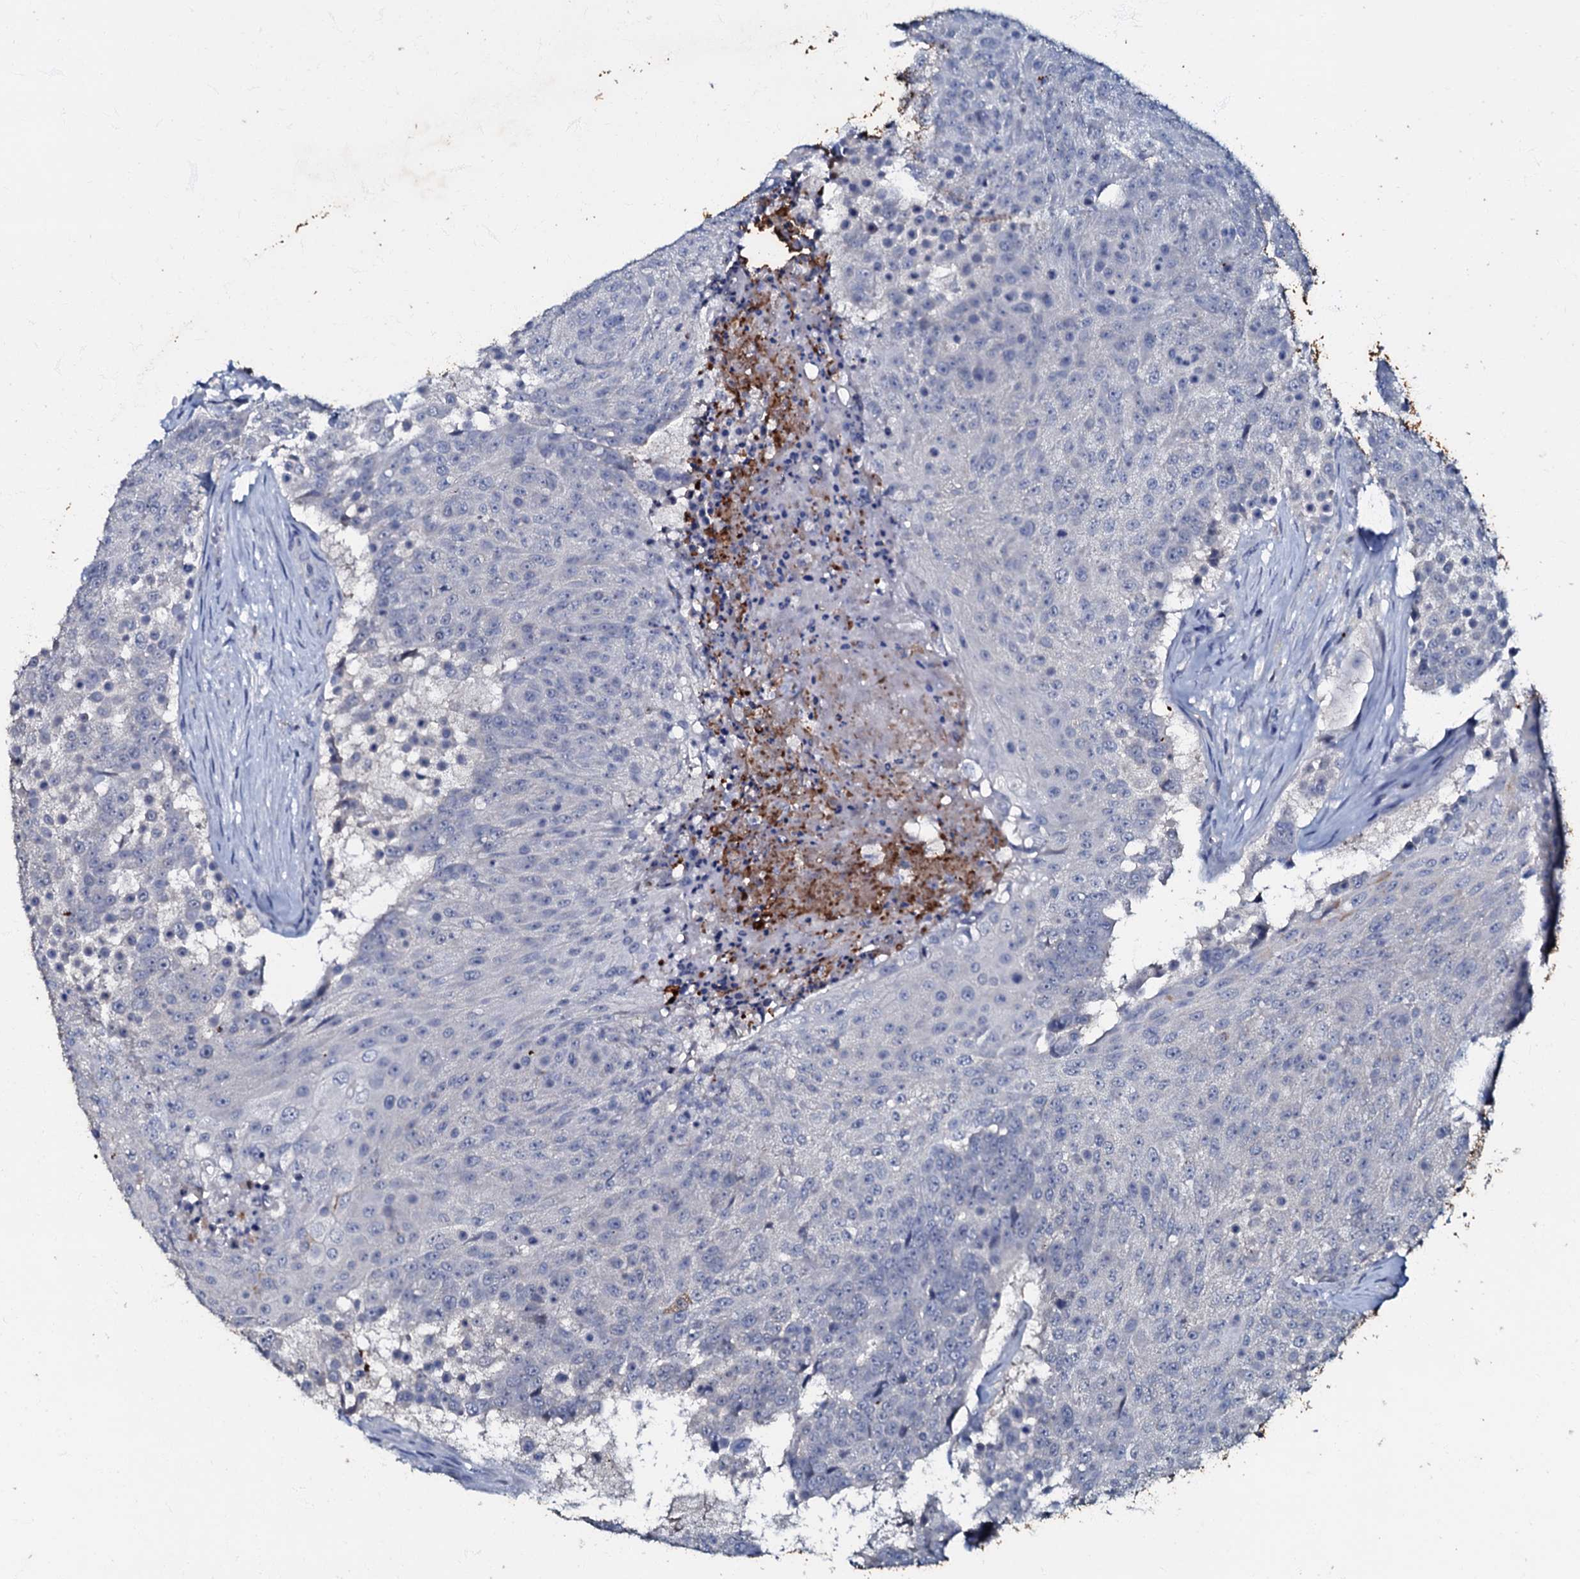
{"staining": {"intensity": "negative", "quantity": "none", "location": "none"}, "tissue": "urothelial cancer", "cell_type": "Tumor cells", "image_type": "cancer", "snomed": [{"axis": "morphology", "description": "Urothelial carcinoma, High grade"}, {"axis": "topography", "description": "Urinary bladder"}], "caption": "Protein analysis of urothelial cancer exhibits no significant expression in tumor cells.", "gene": "MANSC4", "patient": {"sex": "female", "age": 63}}